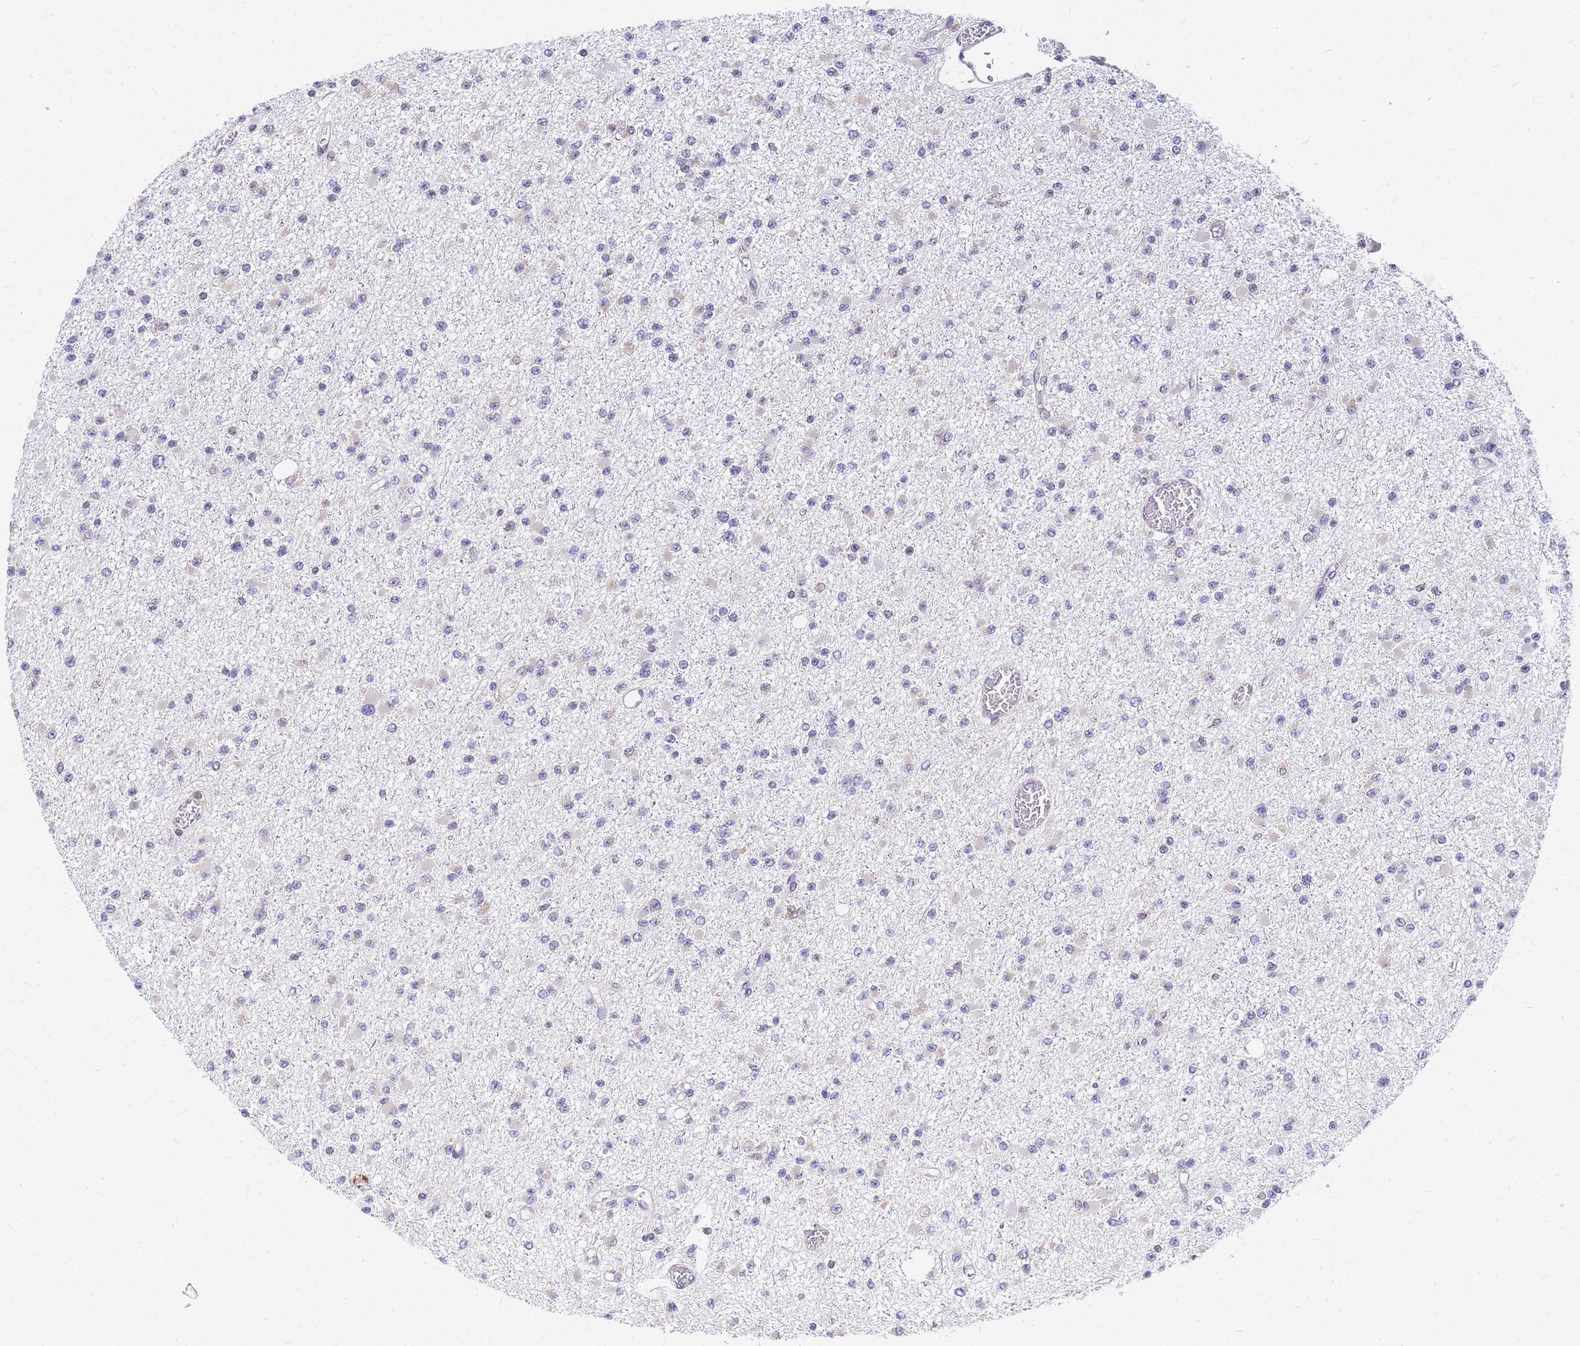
{"staining": {"intensity": "negative", "quantity": "none", "location": "none"}, "tissue": "glioma", "cell_type": "Tumor cells", "image_type": "cancer", "snomed": [{"axis": "morphology", "description": "Glioma, malignant, Low grade"}, {"axis": "topography", "description": "Brain"}], "caption": "Malignant glioma (low-grade) stained for a protein using immunohistochemistry (IHC) demonstrates no expression tumor cells.", "gene": "SSR4", "patient": {"sex": "female", "age": 22}}